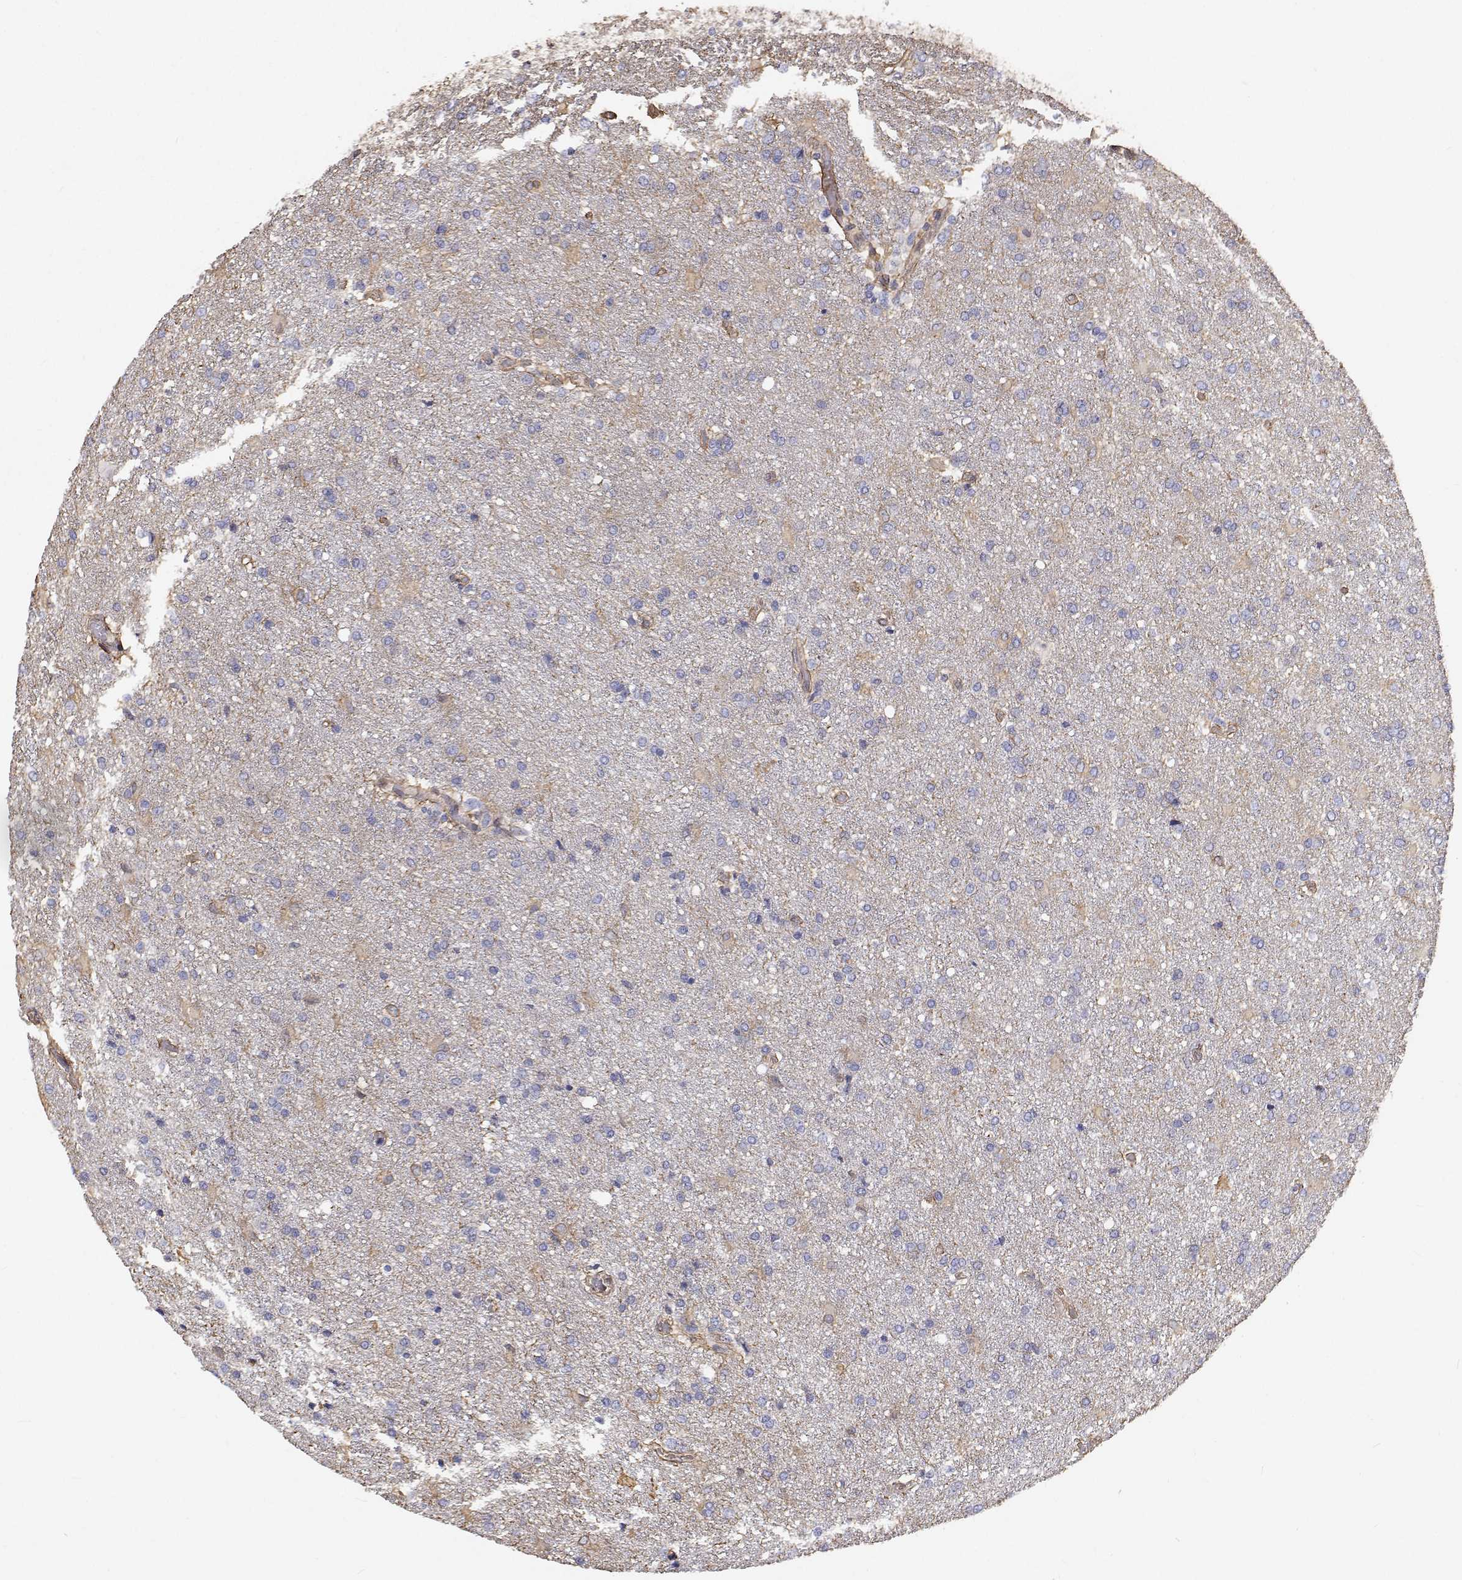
{"staining": {"intensity": "negative", "quantity": "none", "location": "none"}, "tissue": "glioma", "cell_type": "Tumor cells", "image_type": "cancer", "snomed": [{"axis": "morphology", "description": "Glioma, malignant, High grade"}, {"axis": "topography", "description": "Brain"}], "caption": "Immunohistochemistry of human glioma reveals no positivity in tumor cells. The staining is performed using DAB brown chromogen with nuclei counter-stained in using hematoxylin.", "gene": "GSDMA", "patient": {"sex": "male", "age": 68}}